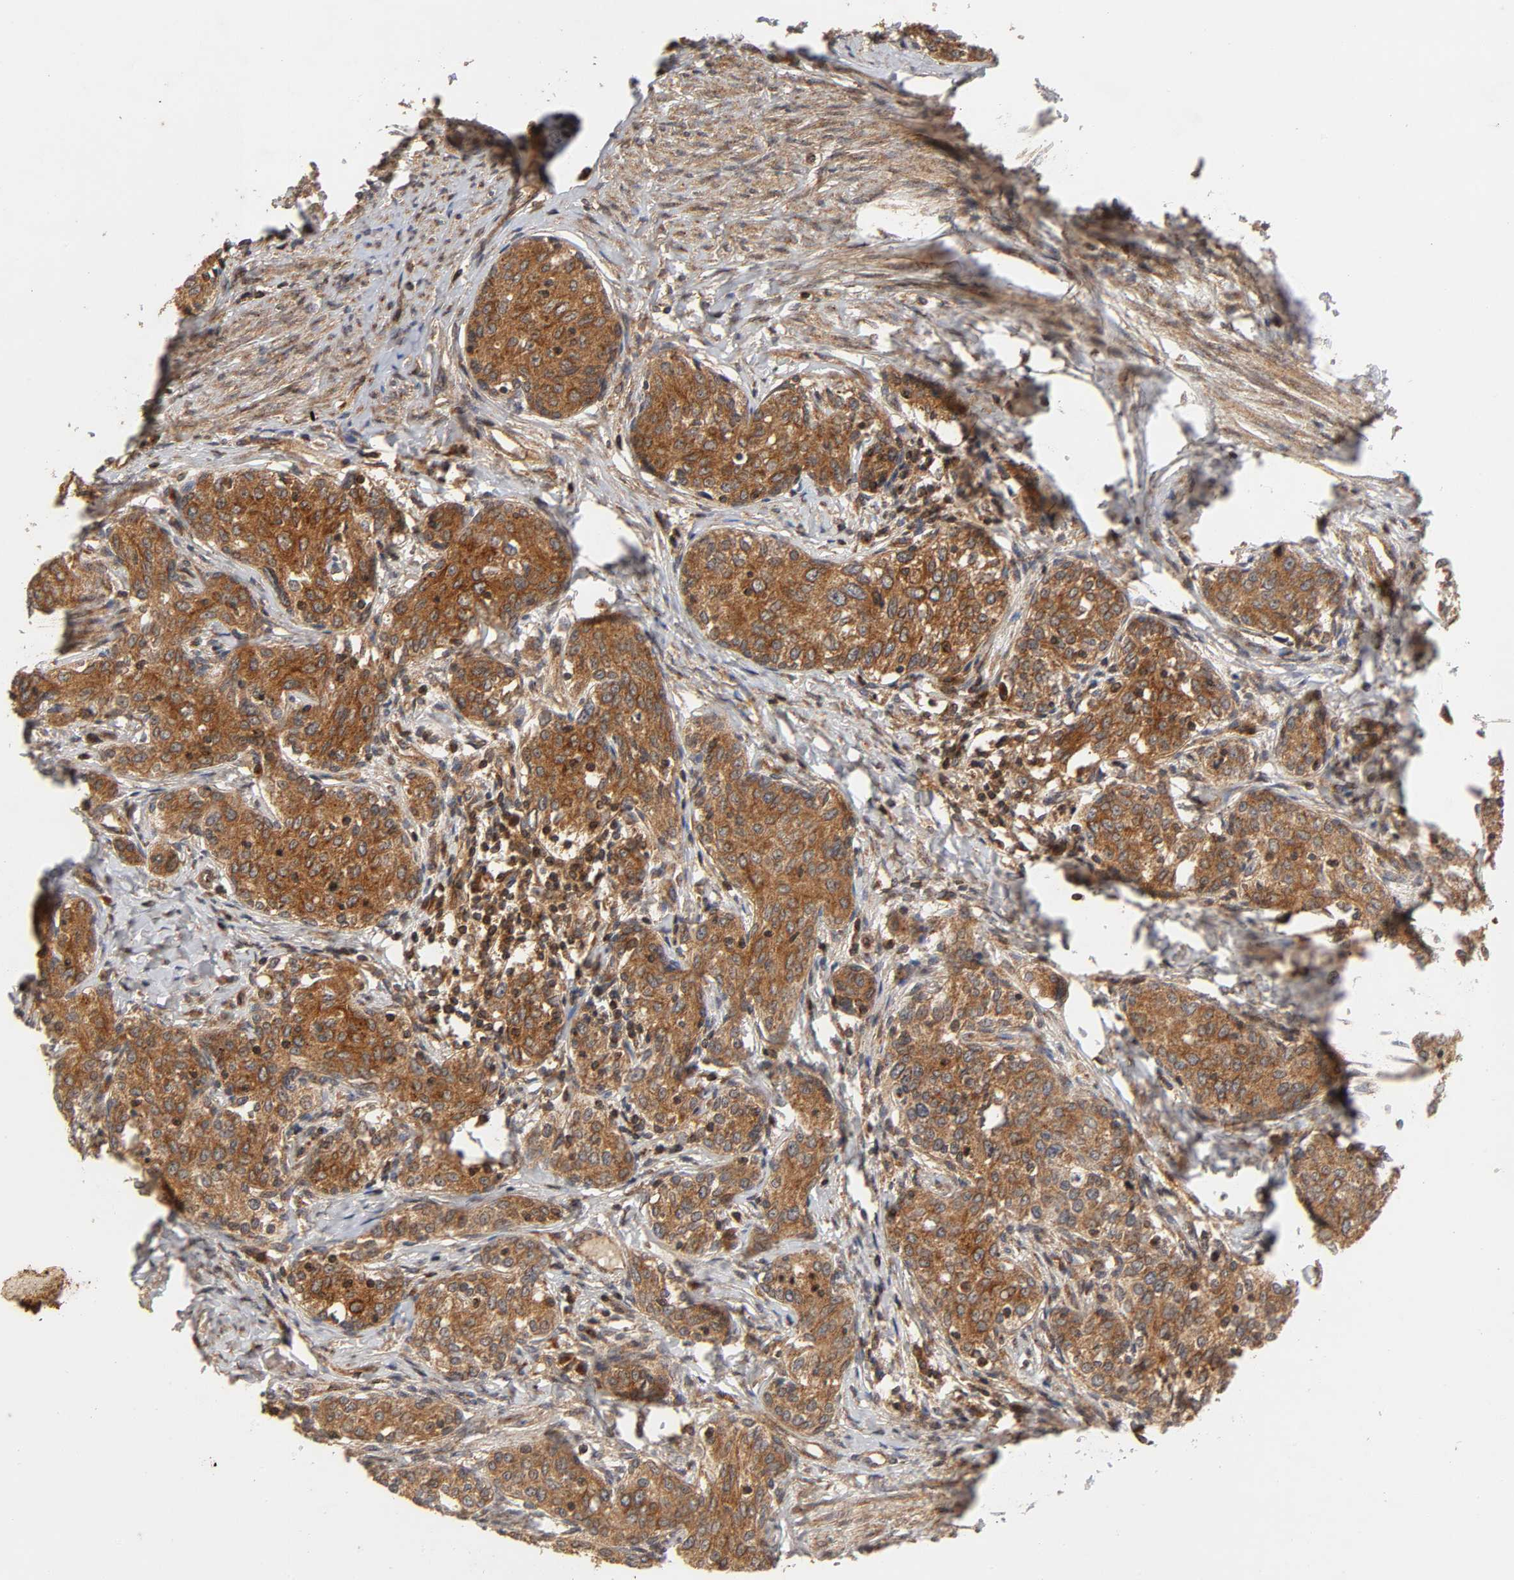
{"staining": {"intensity": "strong", "quantity": ">75%", "location": "cytoplasmic/membranous"}, "tissue": "cervical cancer", "cell_type": "Tumor cells", "image_type": "cancer", "snomed": [{"axis": "morphology", "description": "Squamous cell carcinoma, NOS"}, {"axis": "morphology", "description": "Adenocarcinoma, NOS"}, {"axis": "topography", "description": "Cervix"}], "caption": "The histopathology image demonstrates immunohistochemical staining of cervical cancer. There is strong cytoplasmic/membranous staining is appreciated in about >75% of tumor cells.", "gene": "IKBKB", "patient": {"sex": "female", "age": 52}}